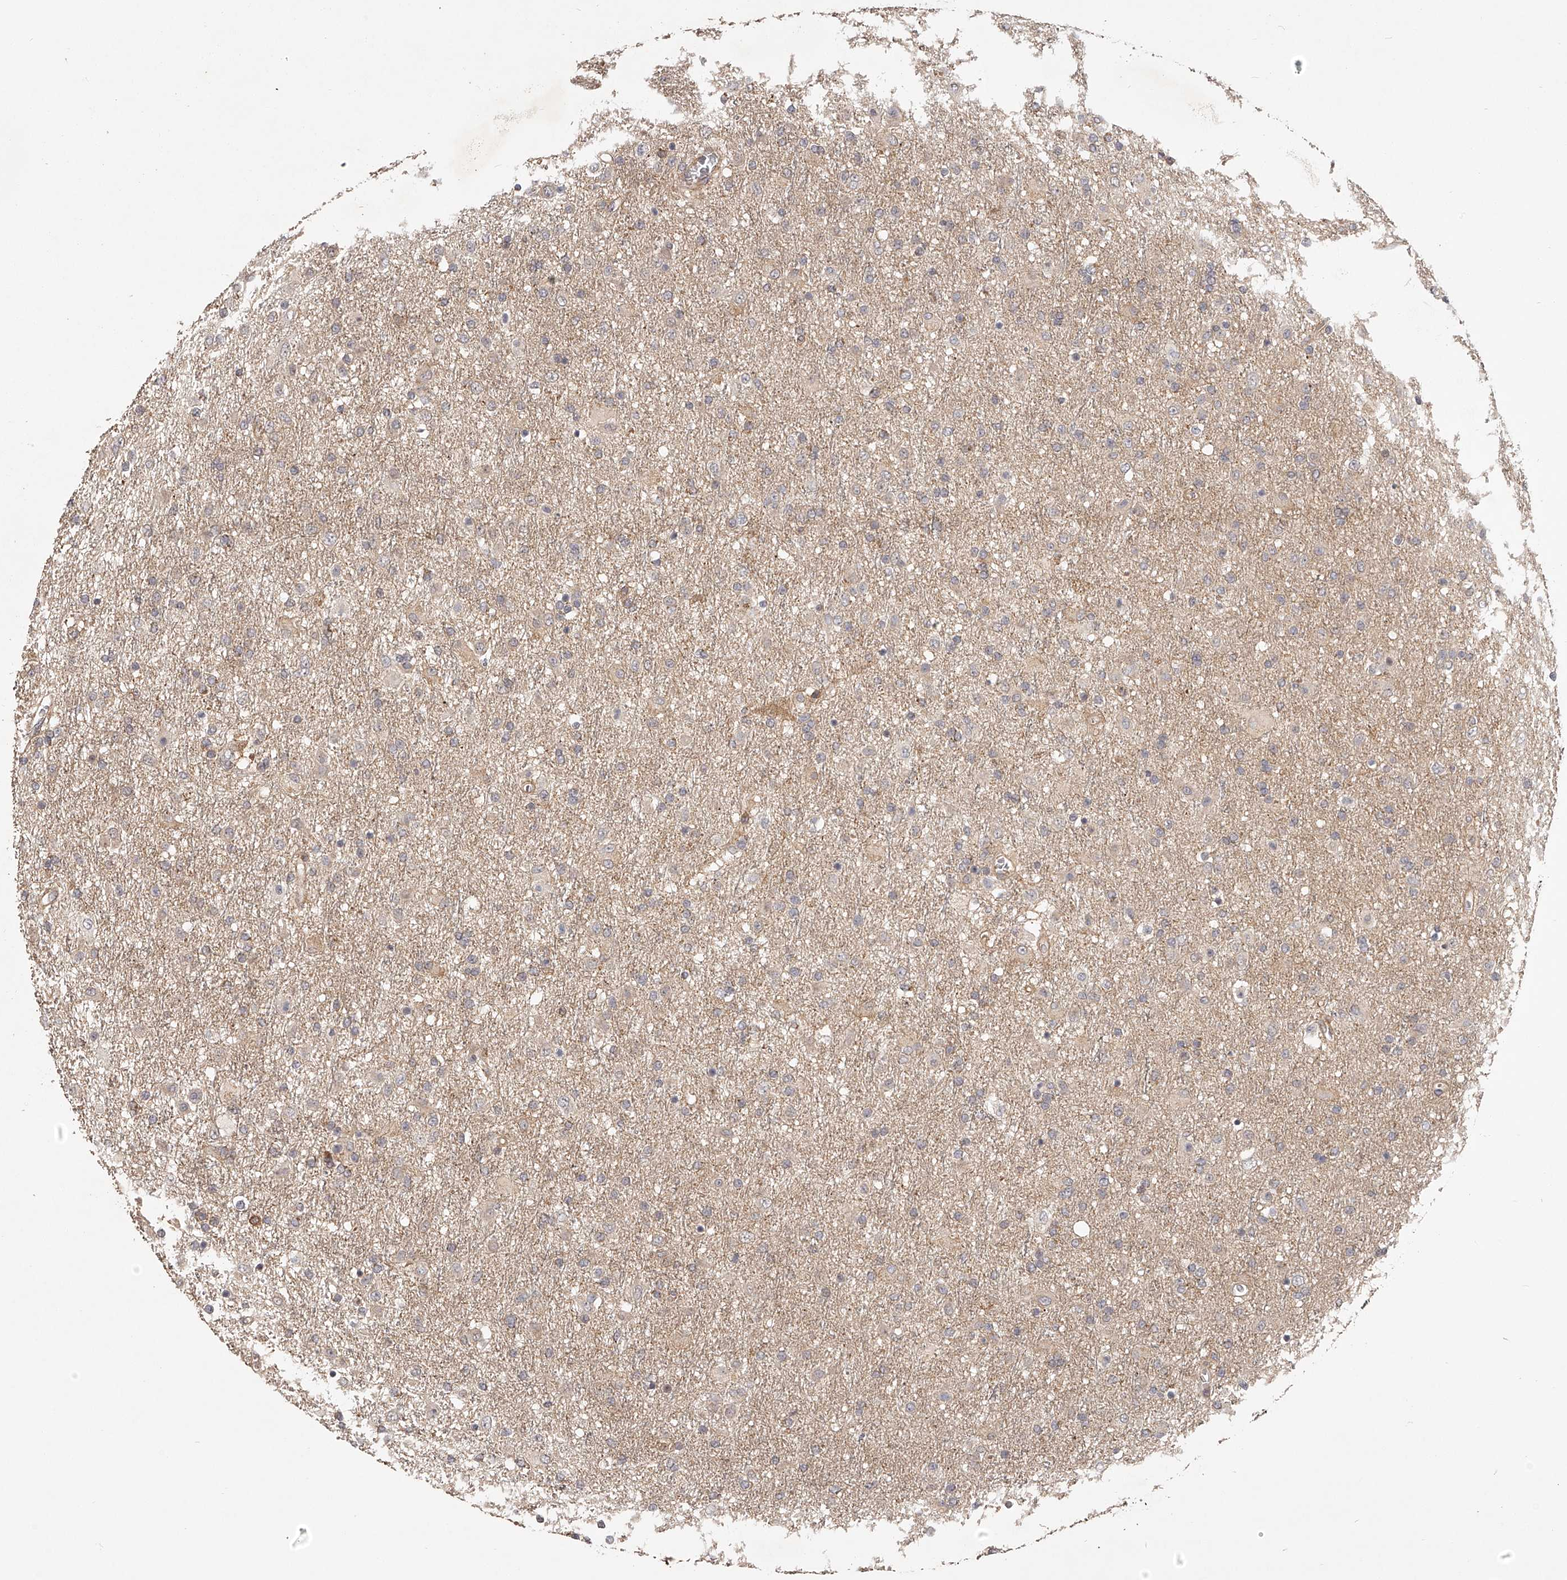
{"staining": {"intensity": "weak", "quantity": "<25%", "location": "cytoplasmic/membranous"}, "tissue": "glioma", "cell_type": "Tumor cells", "image_type": "cancer", "snomed": [{"axis": "morphology", "description": "Glioma, malignant, Low grade"}, {"axis": "topography", "description": "Brain"}], "caption": "A histopathology image of human low-grade glioma (malignant) is negative for staining in tumor cells. (DAB IHC visualized using brightfield microscopy, high magnification).", "gene": "ZNF582", "patient": {"sex": "male", "age": 65}}